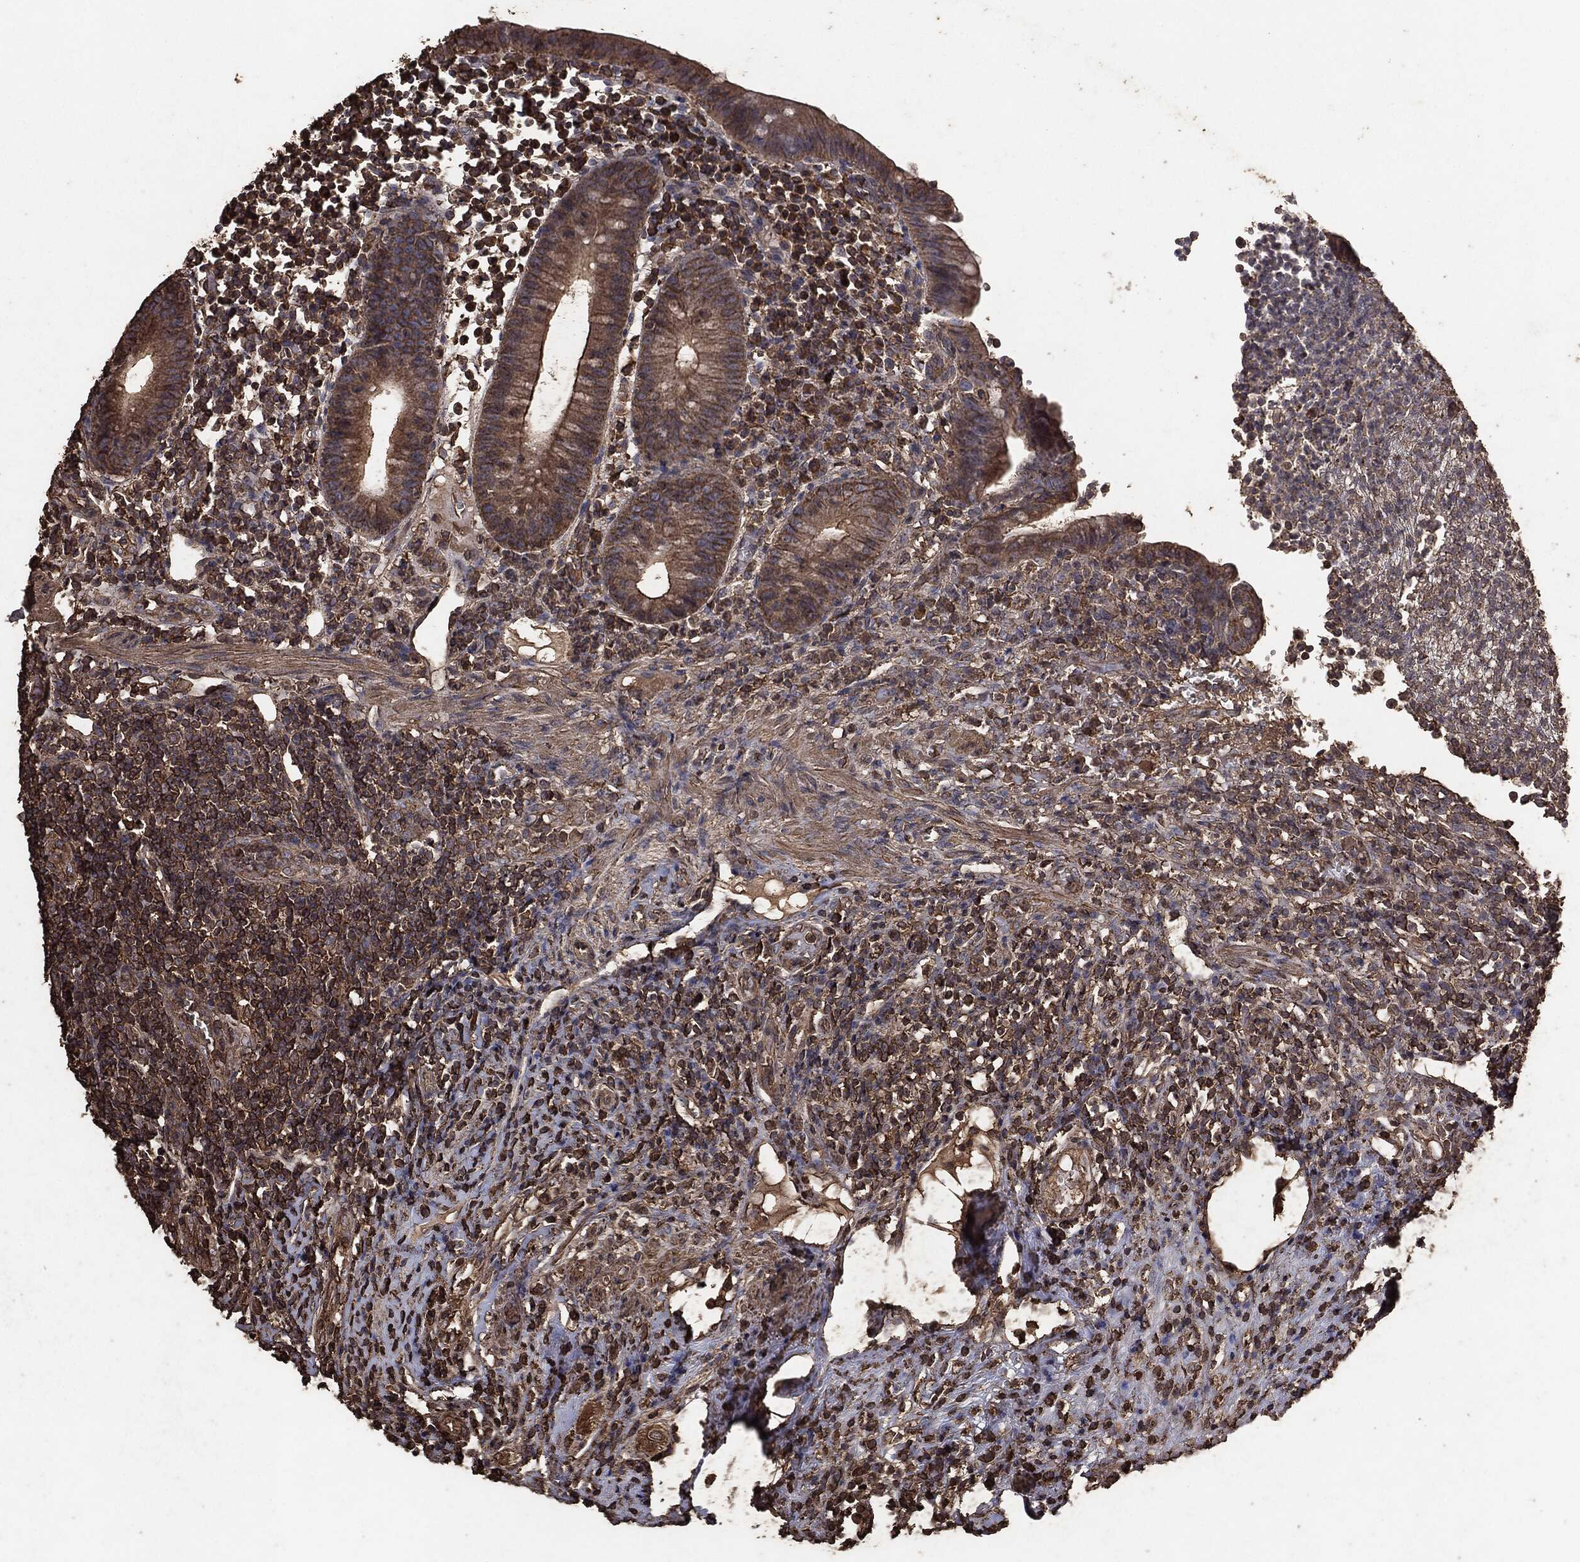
{"staining": {"intensity": "moderate", "quantity": ">75%", "location": "cytoplasmic/membranous"}, "tissue": "appendix", "cell_type": "Glandular cells", "image_type": "normal", "snomed": [{"axis": "morphology", "description": "Normal tissue, NOS"}, {"axis": "topography", "description": "Appendix"}], "caption": "This is a micrograph of immunohistochemistry (IHC) staining of benign appendix, which shows moderate positivity in the cytoplasmic/membranous of glandular cells.", "gene": "MTOR", "patient": {"sex": "female", "age": 40}}